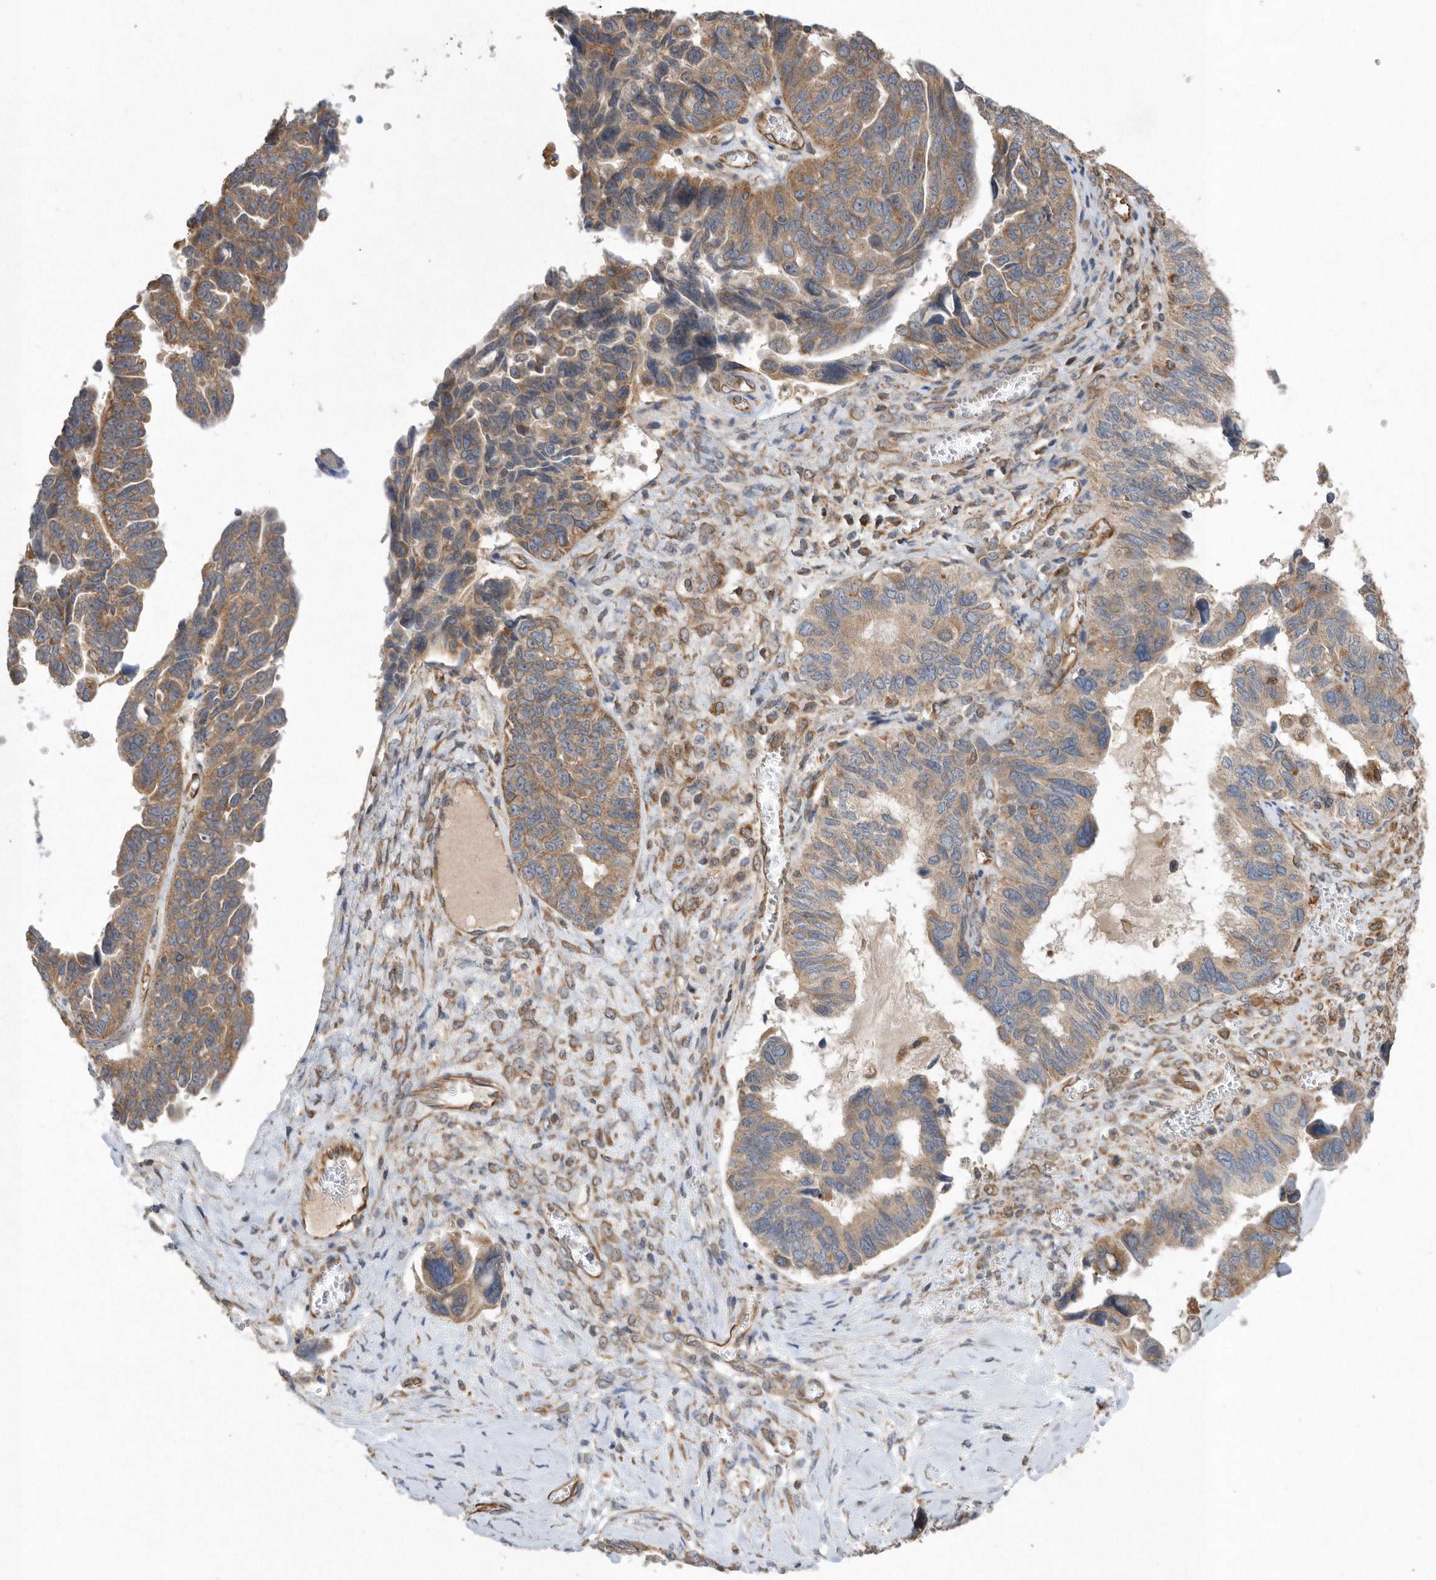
{"staining": {"intensity": "moderate", "quantity": "25%-75%", "location": "cytoplasmic/membranous"}, "tissue": "ovarian cancer", "cell_type": "Tumor cells", "image_type": "cancer", "snomed": [{"axis": "morphology", "description": "Cystadenocarcinoma, serous, NOS"}, {"axis": "topography", "description": "Ovary"}], "caption": "Human ovarian cancer (serous cystadenocarcinoma) stained for a protein (brown) displays moderate cytoplasmic/membranous positive staining in approximately 25%-75% of tumor cells.", "gene": "PON2", "patient": {"sex": "female", "age": 79}}